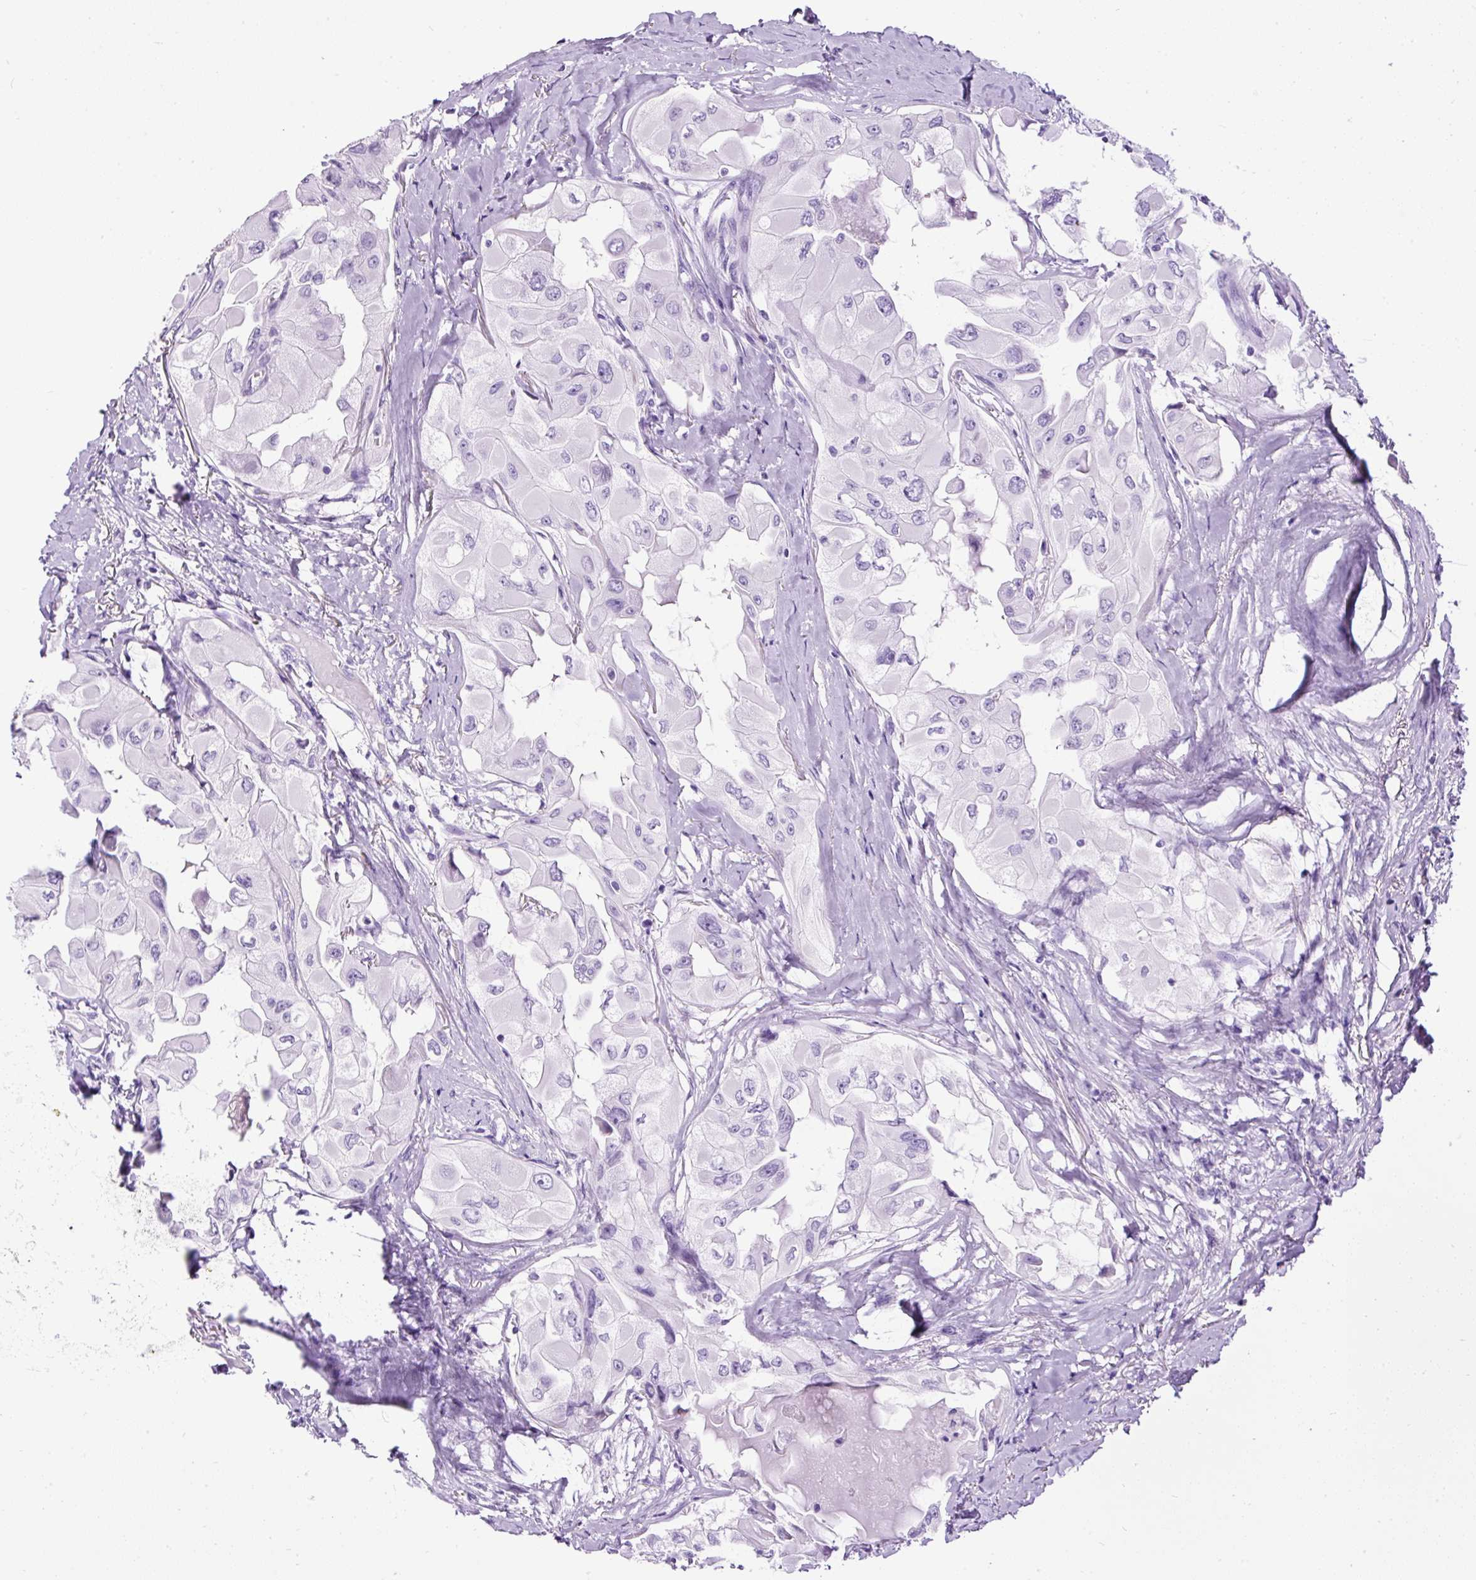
{"staining": {"intensity": "negative", "quantity": "none", "location": "none"}, "tissue": "thyroid cancer", "cell_type": "Tumor cells", "image_type": "cancer", "snomed": [{"axis": "morphology", "description": "Normal tissue, NOS"}, {"axis": "morphology", "description": "Papillary adenocarcinoma, NOS"}, {"axis": "topography", "description": "Thyroid gland"}], "caption": "The photomicrograph exhibits no staining of tumor cells in papillary adenocarcinoma (thyroid). Nuclei are stained in blue.", "gene": "PDIA2", "patient": {"sex": "female", "age": 59}}